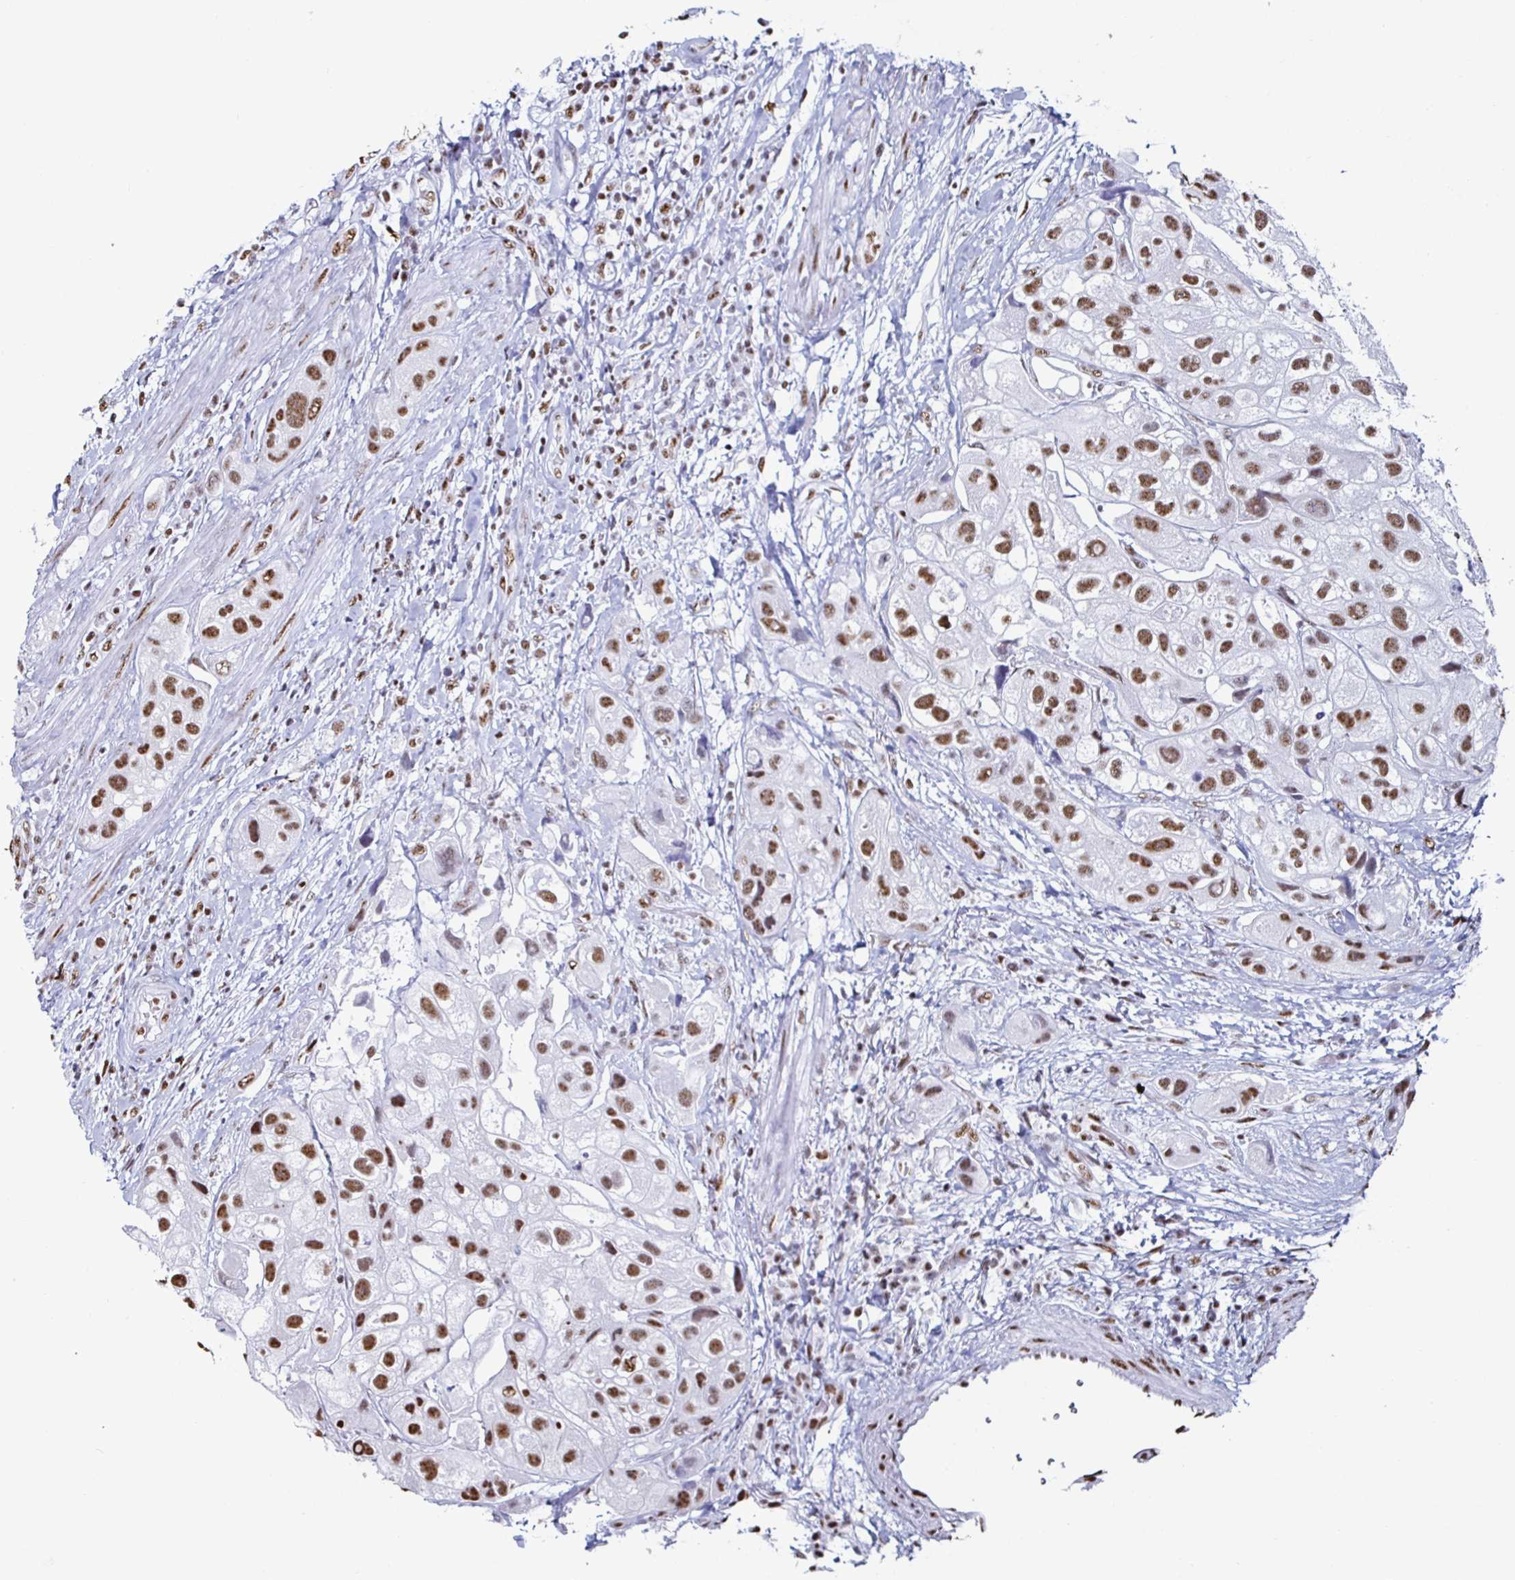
{"staining": {"intensity": "moderate", "quantity": "25%-75%", "location": "nuclear"}, "tissue": "urothelial cancer", "cell_type": "Tumor cells", "image_type": "cancer", "snomed": [{"axis": "morphology", "description": "Urothelial carcinoma, High grade"}, {"axis": "topography", "description": "Urinary bladder"}], "caption": "Brown immunohistochemical staining in human urothelial carcinoma (high-grade) shows moderate nuclear positivity in about 25%-75% of tumor cells.", "gene": "DDX39B", "patient": {"sex": "female", "age": 64}}